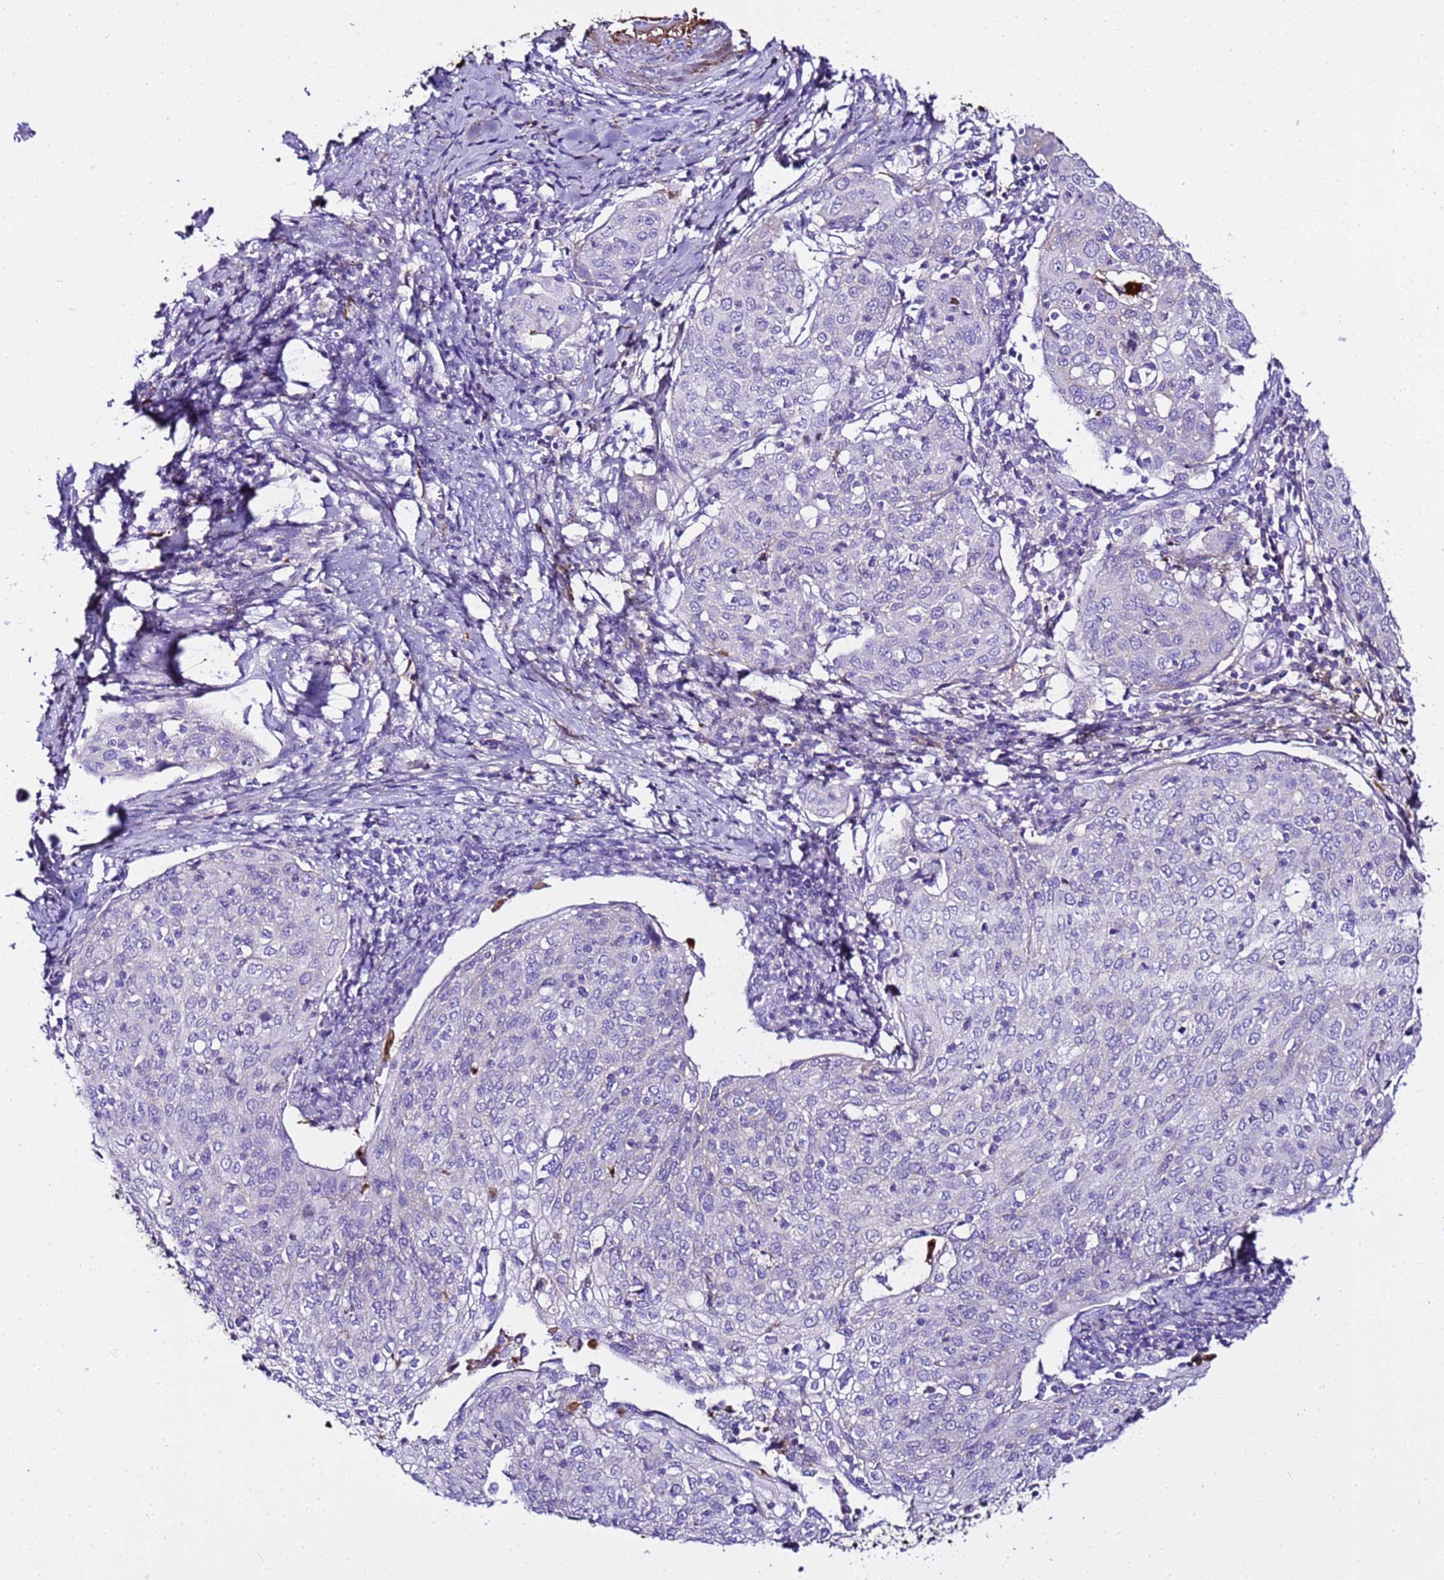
{"staining": {"intensity": "negative", "quantity": "none", "location": "none"}, "tissue": "cervical cancer", "cell_type": "Tumor cells", "image_type": "cancer", "snomed": [{"axis": "morphology", "description": "Squamous cell carcinoma, NOS"}, {"axis": "topography", "description": "Cervix"}], "caption": "This image is of squamous cell carcinoma (cervical) stained with immunohistochemistry (IHC) to label a protein in brown with the nuclei are counter-stained blue. There is no expression in tumor cells.", "gene": "CFHR2", "patient": {"sex": "female", "age": 67}}